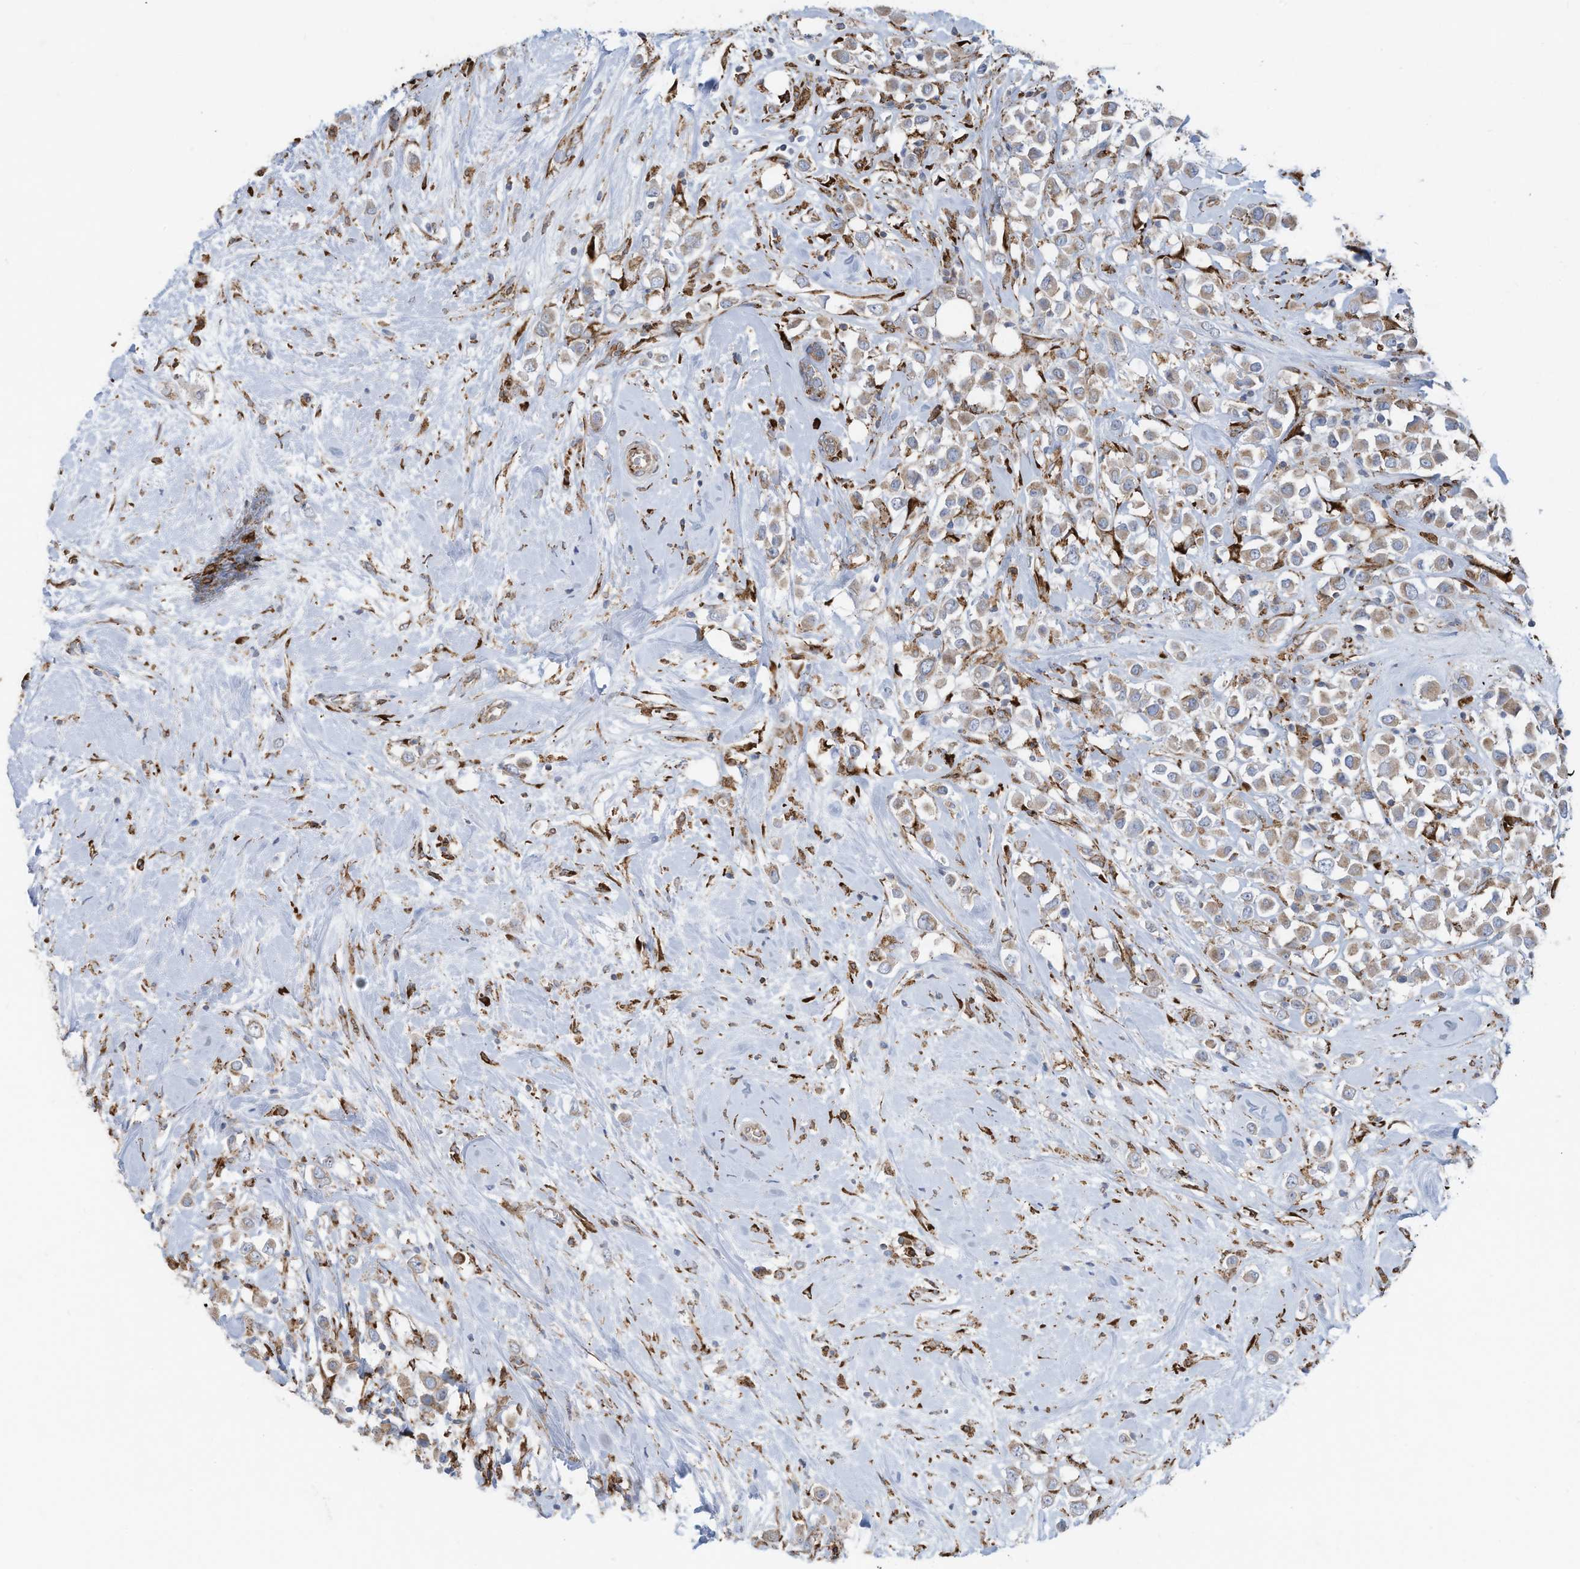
{"staining": {"intensity": "moderate", "quantity": ">75%", "location": "cytoplasmic/membranous"}, "tissue": "breast cancer", "cell_type": "Tumor cells", "image_type": "cancer", "snomed": [{"axis": "morphology", "description": "Duct carcinoma"}, {"axis": "topography", "description": "Breast"}], "caption": "Breast invasive ductal carcinoma stained for a protein (brown) displays moderate cytoplasmic/membranous positive positivity in approximately >75% of tumor cells.", "gene": "ZNF354C", "patient": {"sex": "female", "age": 61}}